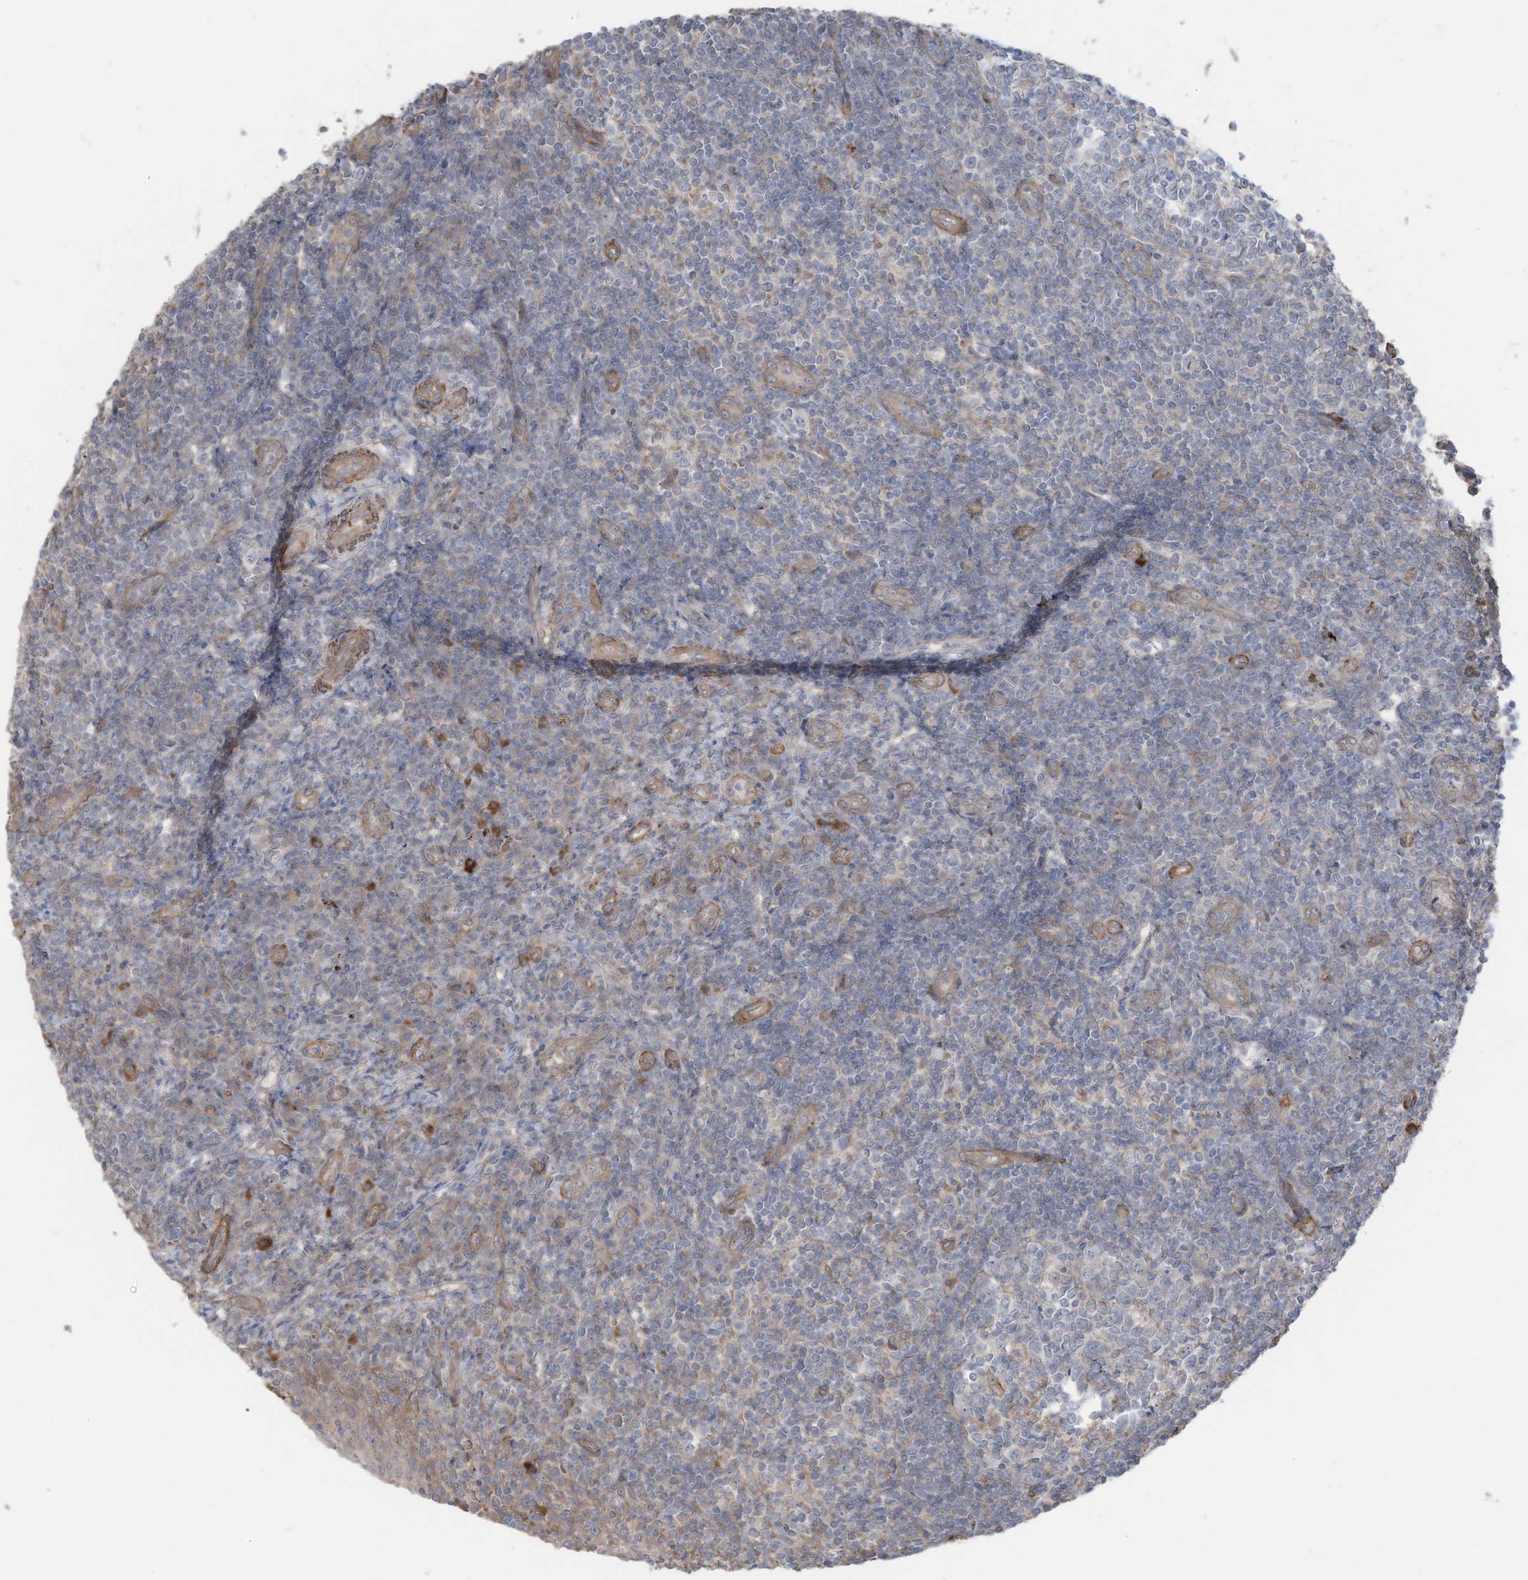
{"staining": {"intensity": "negative", "quantity": "none", "location": "none"}, "tissue": "tonsil", "cell_type": "Germinal center cells", "image_type": "normal", "snomed": [{"axis": "morphology", "description": "Normal tissue, NOS"}, {"axis": "topography", "description": "Tonsil"}], "caption": "DAB (3,3'-diaminobenzidine) immunohistochemical staining of benign tonsil reveals no significant staining in germinal center cells. (DAB (3,3'-diaminobenzidine) immunohistochemistry, high magnification).", "gene": "SLC17A7", "patient": {"sex": "female", "age": 19}}